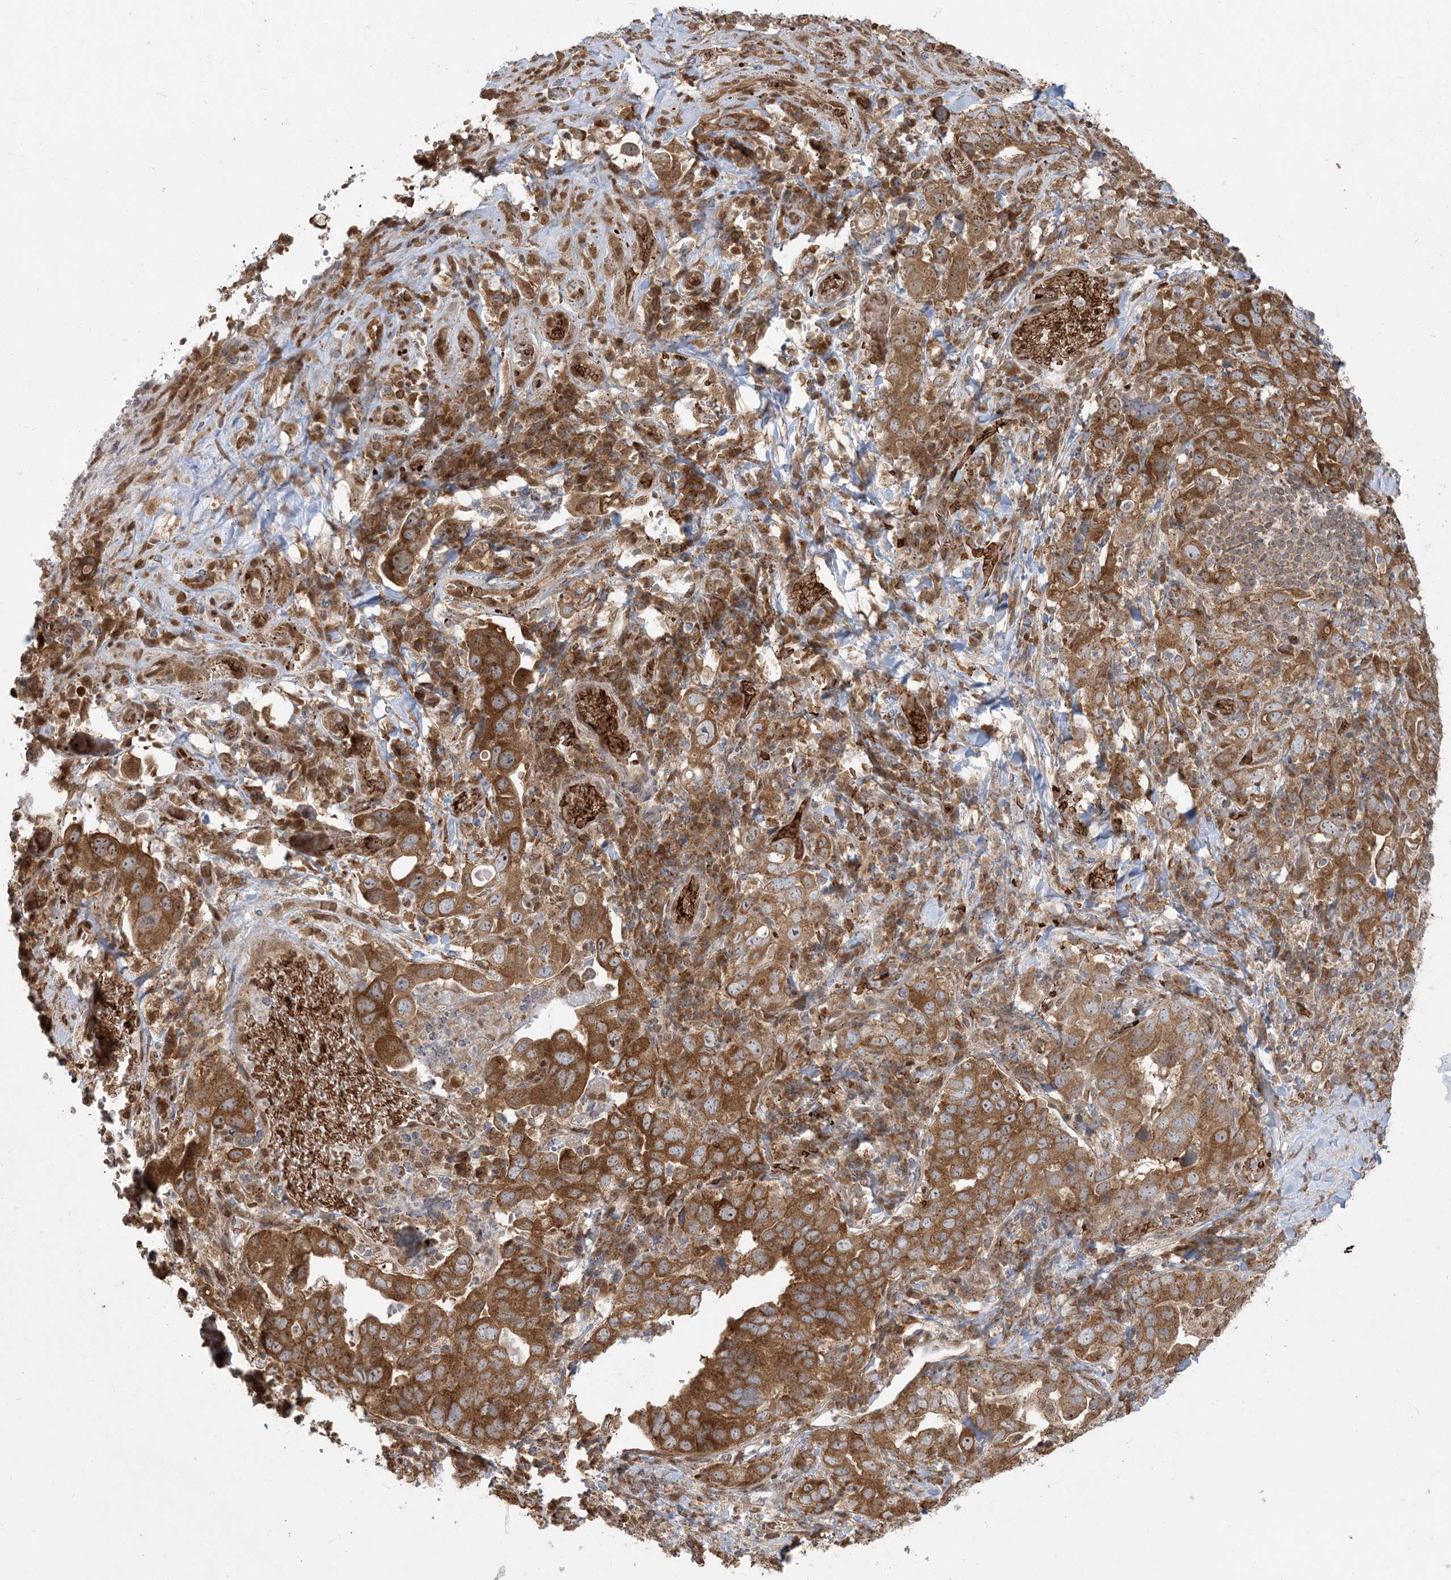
{"staining": {"intensity": "moderate", "quantity": ">75%", "location": "cytoplasmic/membranous"}, "tissue": "stomach cancer", "cell_type": "Tumor cells", "image_type": "cancer", "snomed": [{"axis": "morphology", "description": "Adenocarcinoma, NOS"}, {"axis": "topography", "description": "Stomach, upper"}], "caption": "Stomach adenocarcinoma stained with a brown dye displays moderate cytoplasmic/membranous positive positivity in about >75% of tumor cells.", "gene": "ABCF3", "patient": {"sex": "male", "age": 62}}